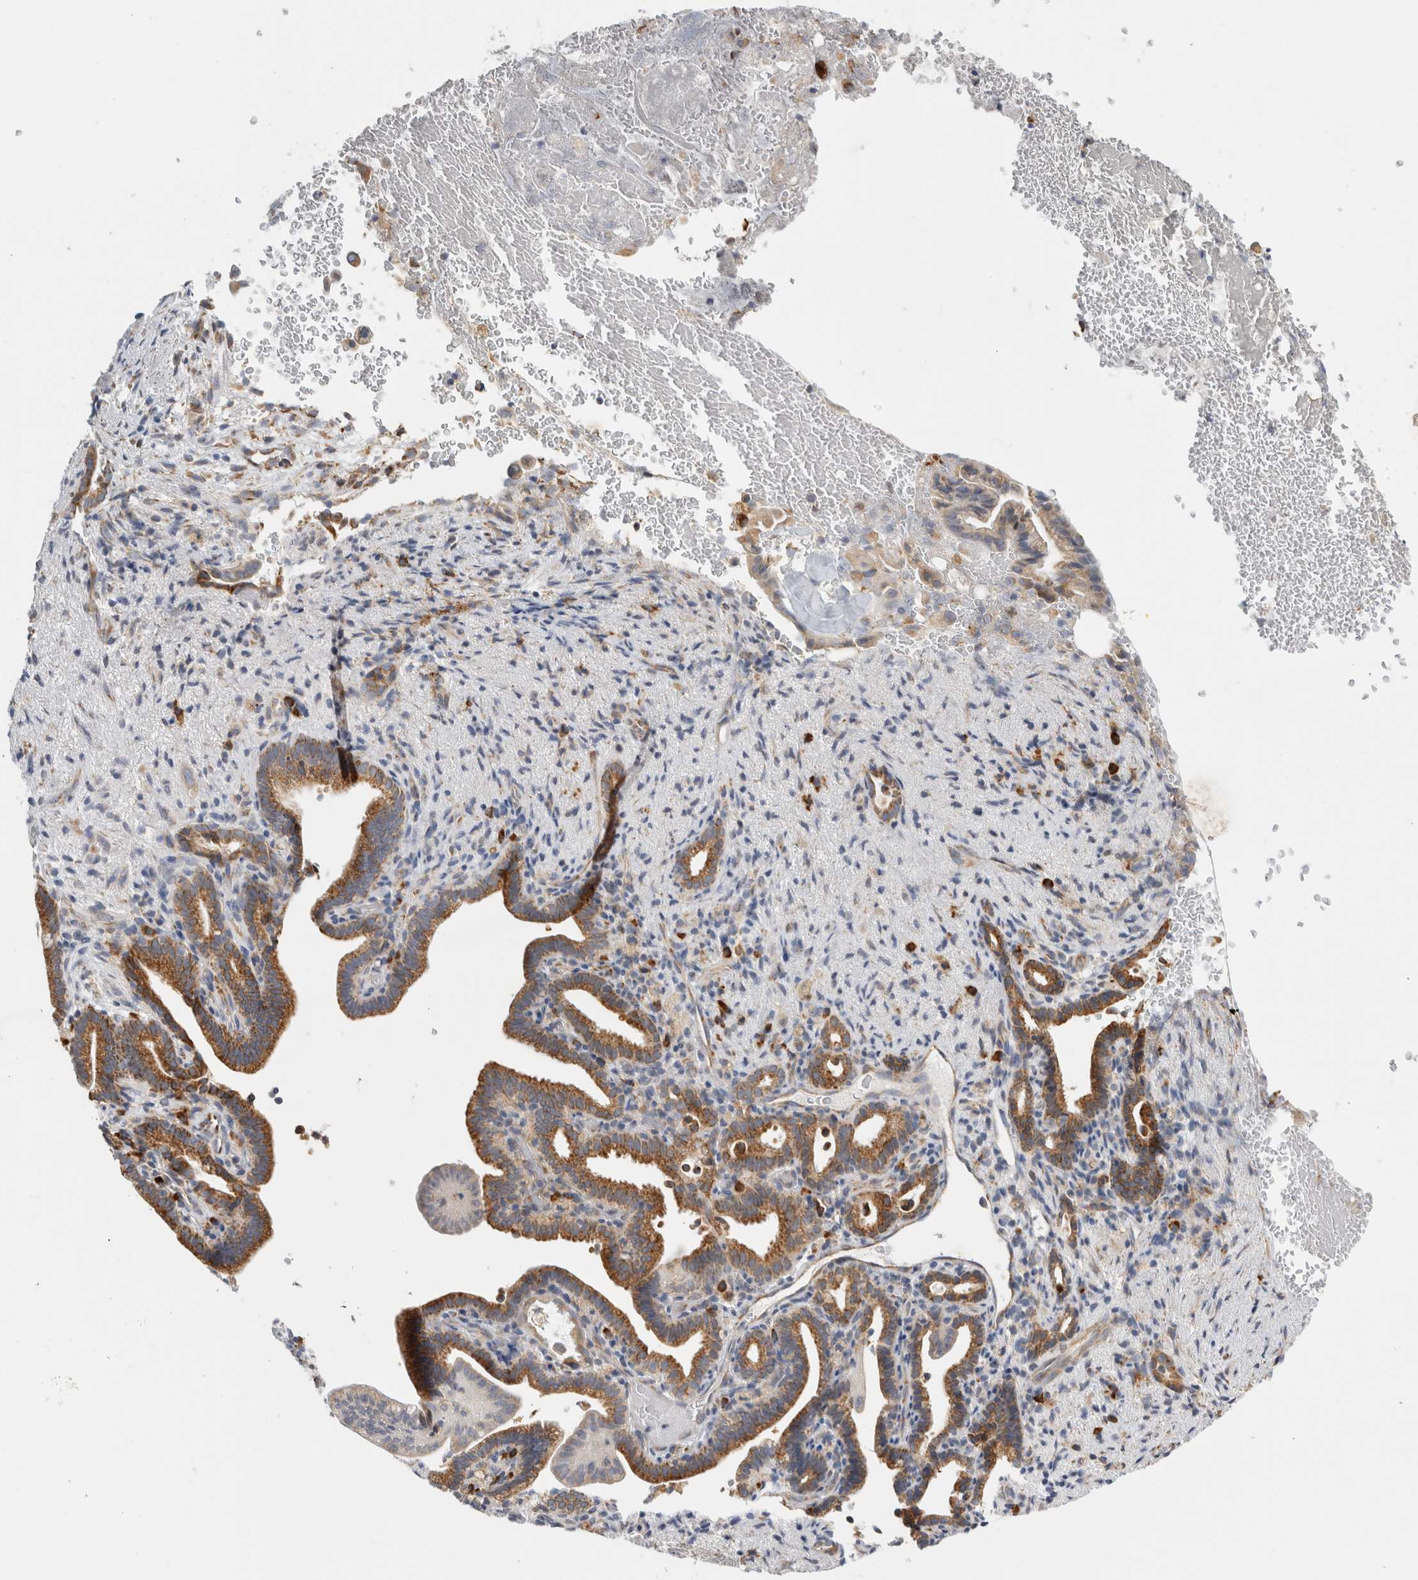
{"staining": {"intensity": "moderate", "quantity": ">75%", "location": "cytoplasmic/membranous"}, "tissue": "liver cancer", "cell_type": "Tumor cells", "image_type": "cancer", "snomed": [{"axis": "morphology", "description": "Cholangiocarcinoma"}, {"axis": "topography", "description": "Liver"}], "caption": "Immunohistochemistry image of neoplastic tissue: liver cancer (cholangiocarcinoma) stained using immunohistochemistry (IHC) reveals medium levels of moderate protein expression localized specifically in the cytoplasmic/membranous of tumor cells, appearing as a cytoplasmic/membranous brown color.", "gene": "RPN2", "patient": {"sex": "female", "age": 68}}